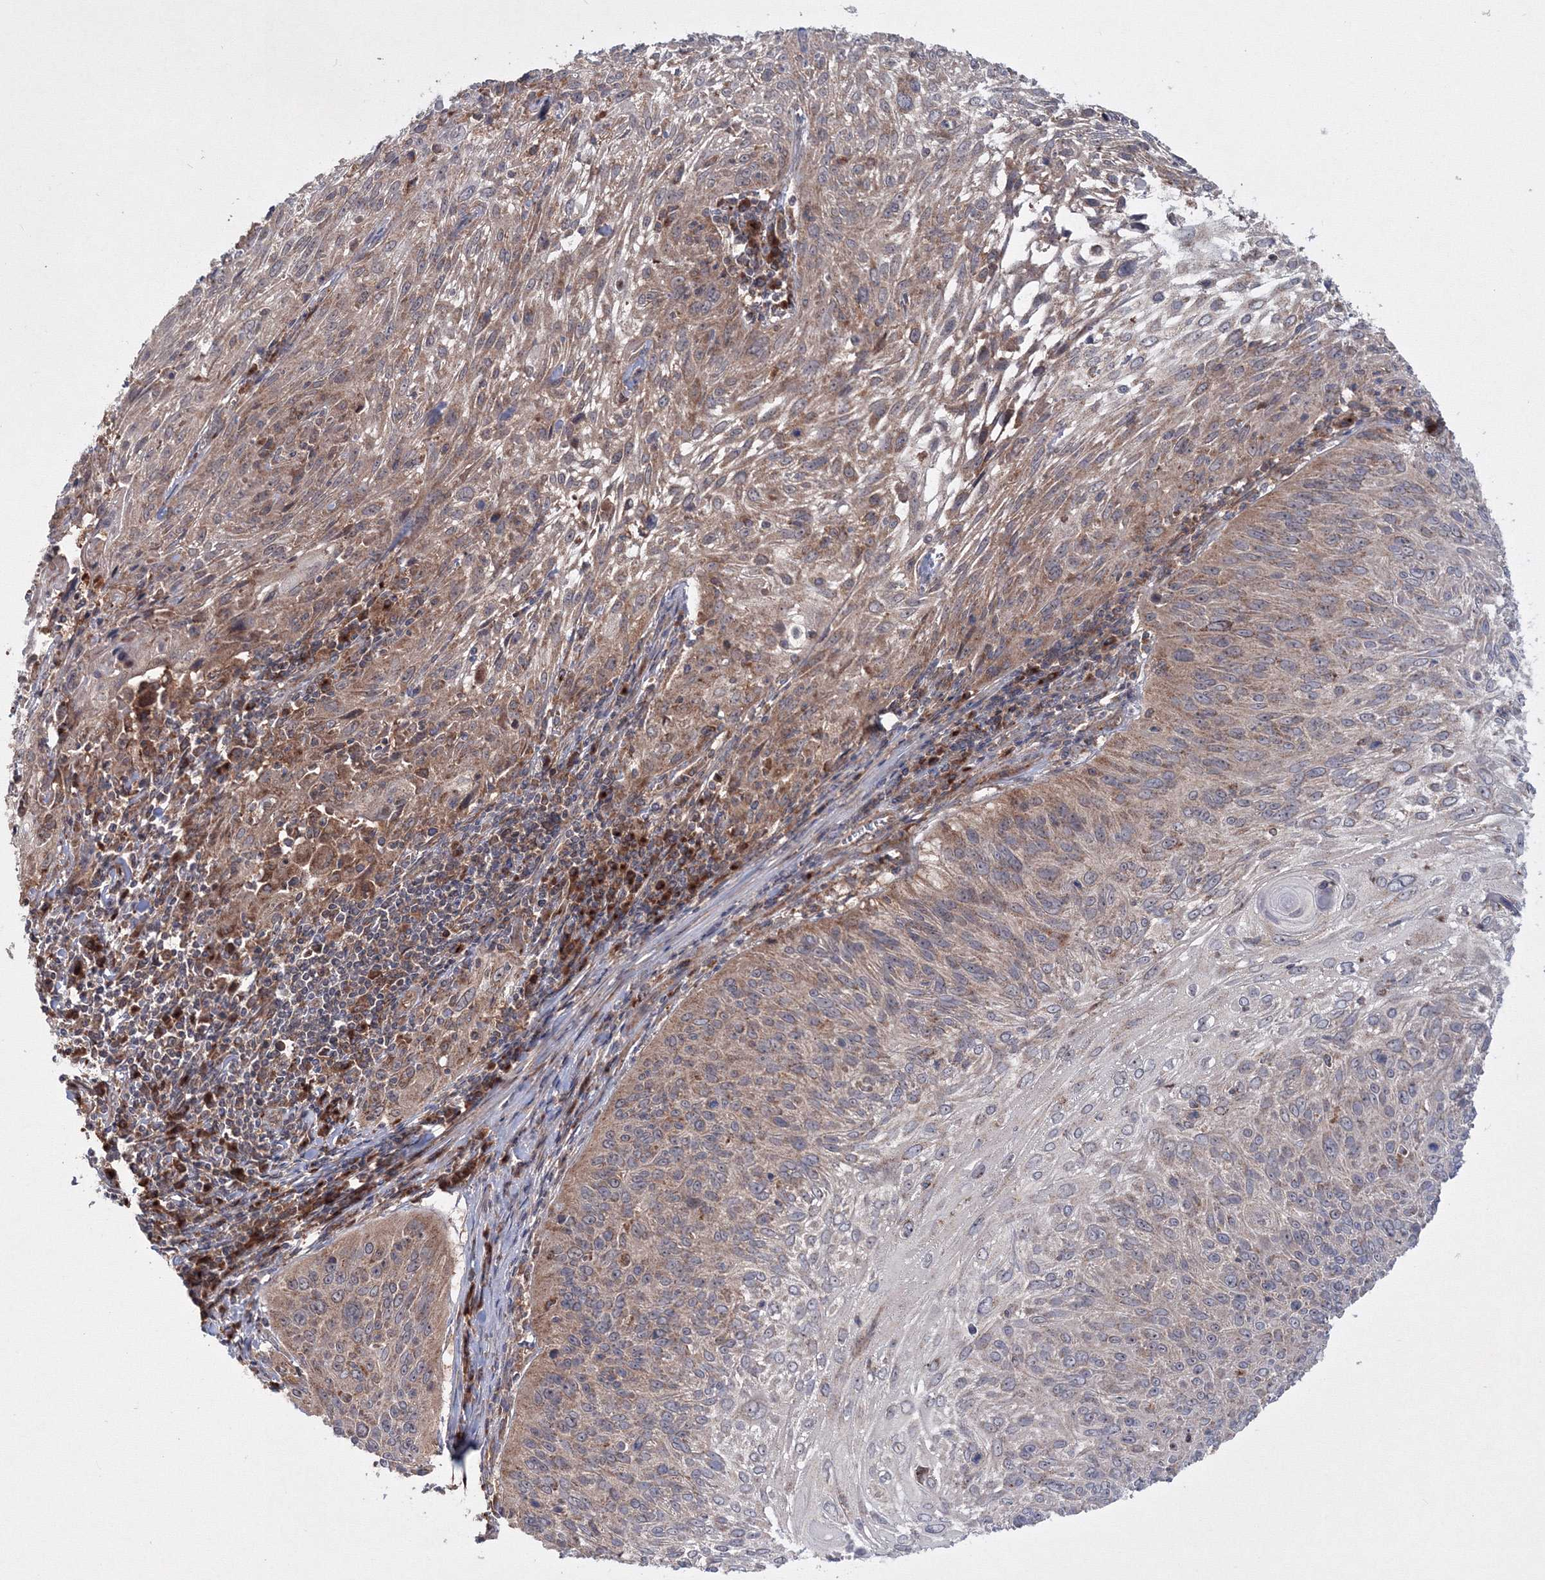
{"staining": {"intensity": "moderate", "quantity": "25%-75%", "location": "cytoplasmic/membranous"}, "tissue": "cervical cancer", "cell_type": "Tumor cells", "image_type": "cancer", "snomed": [{"axis": "morphology", "description": "Squamous cell carcinoma, NOS"}, {"axis": "topography", "description": "Cervix"}], "caption": "A brown stain shows moderate cytoplasmic/membranous expression of a protein in cervical cancer tumor cells. The protein is stained brown, and the nuclei are stained in blue (DAB (3,3'-diaminobenzidine) IHC with brightfield microscopy, high magnification).", "gene": "PEX13", "patient": {"sex": "female", "age": 51}}